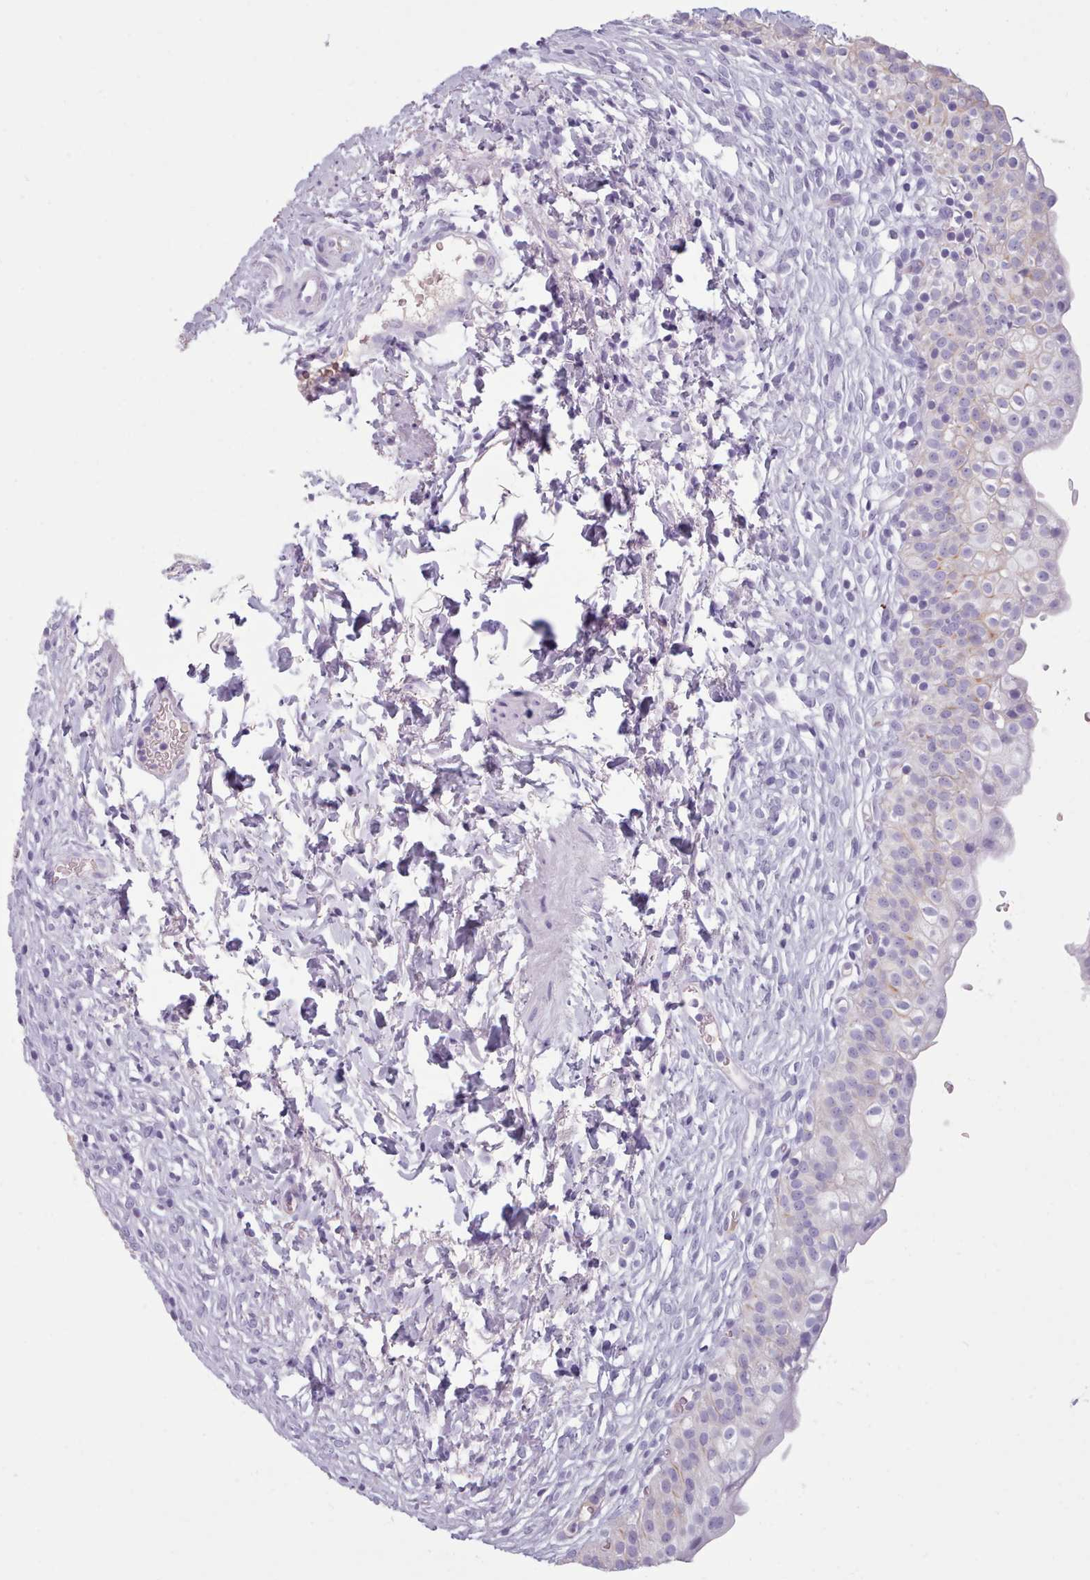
{"staining": {"intensity": "weak", "quantity": "<25%", "location": "cytoplasmic/membranous"}, "tissue": "urinary bladder", "cell_type": "Urothelial cells", "image_type": "normal", "snomed": [{"axis": "morphology", "description": "Normal tissue, NOS"}, {"axis": "topography", "description": "Urinary bladder"}], "caption": "An IHC micrograph of normal urinary bladder is shown. There is no staining in urothelial cells of urinary bladder.", "gene": "ZNF43", "patient": {"sex": "male", "age": 55}}